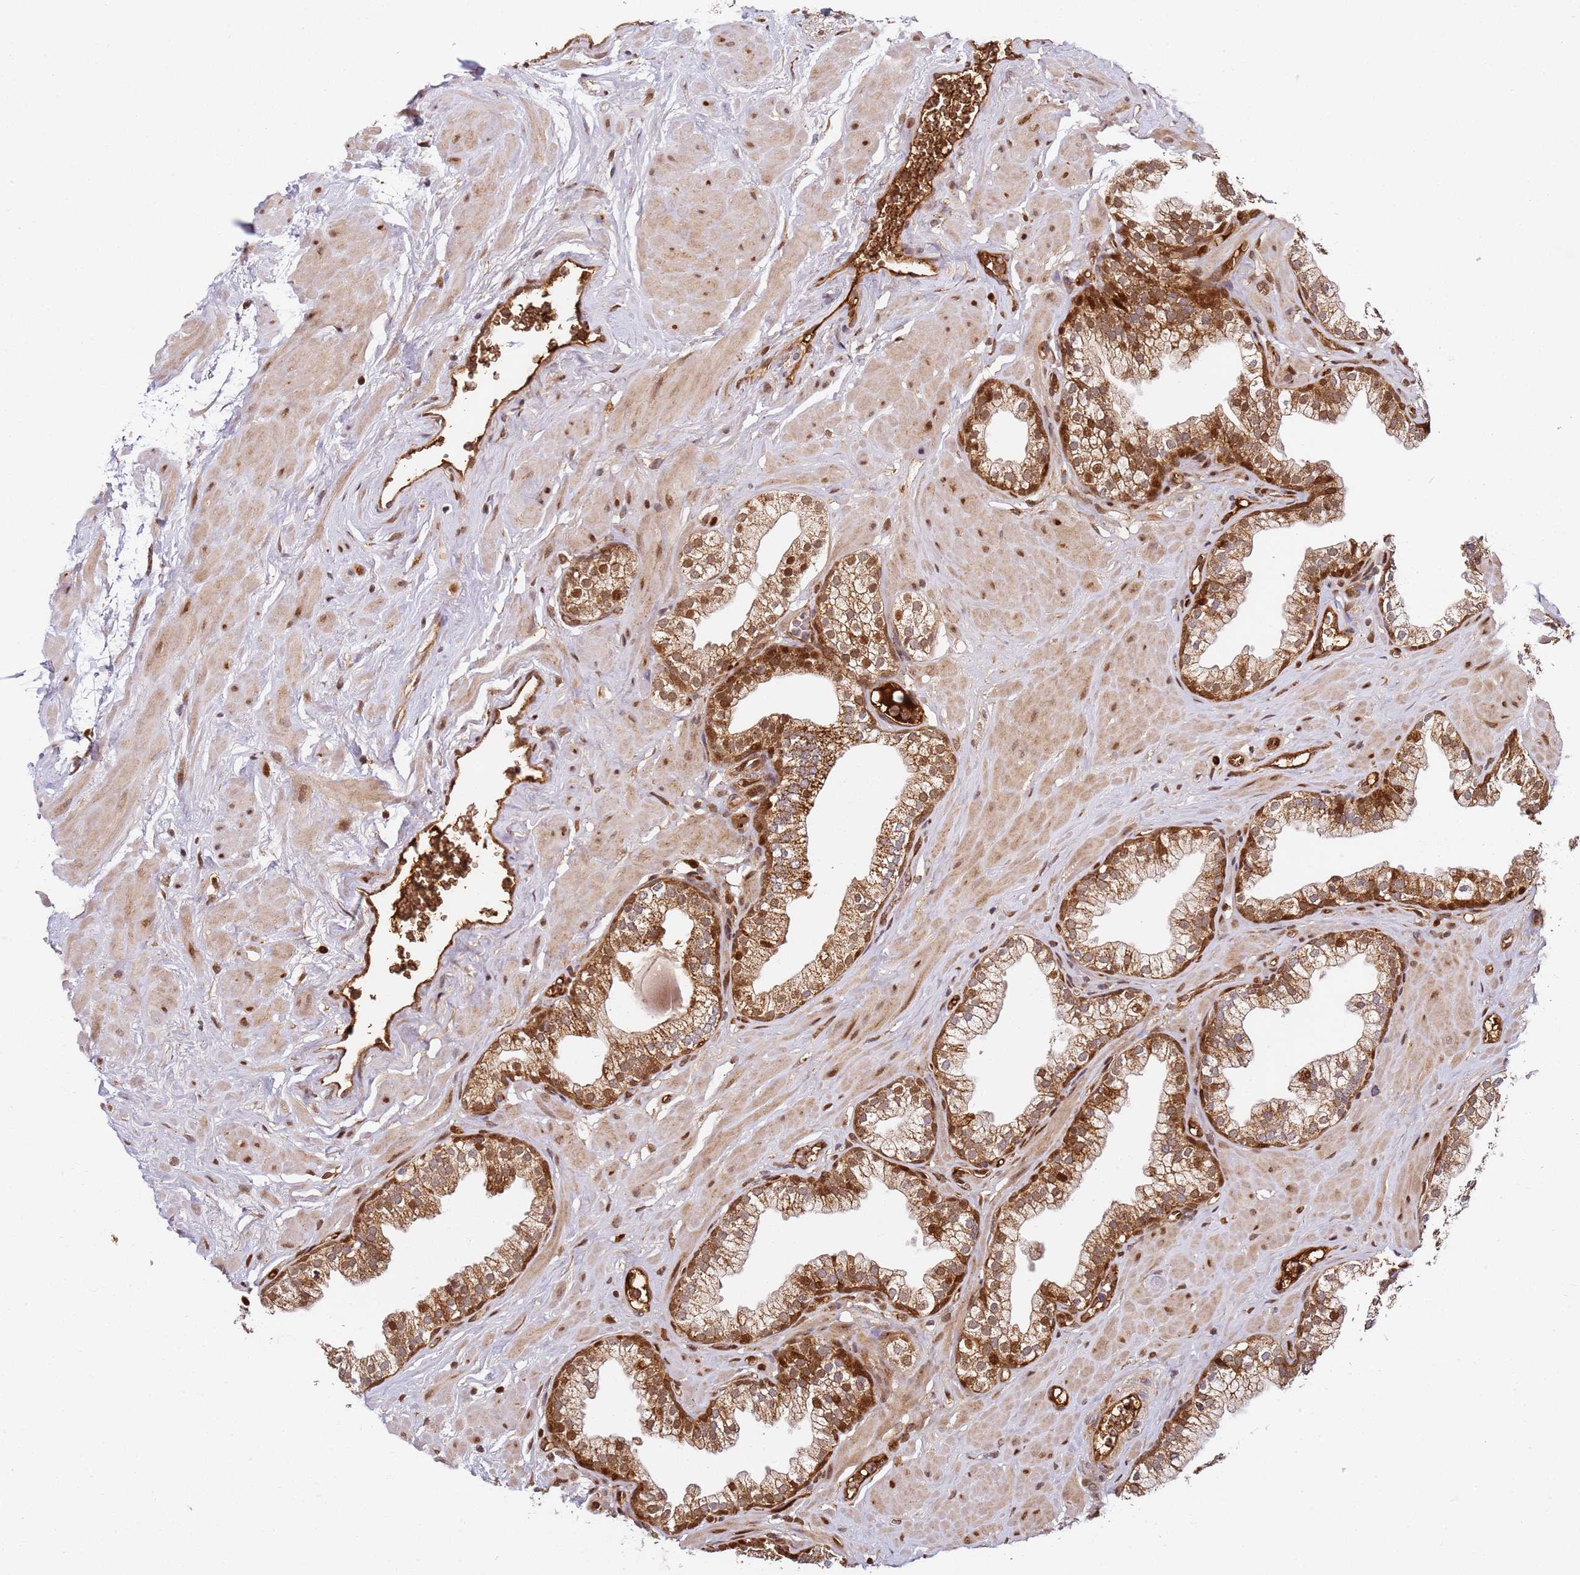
{"staining": {"intensity": "moderate", "quantity": ">75%", "location": "cytoplasmic/membranous,nuclear"}, "tissue": "prostate", "cell_type": "Glandular cells", "image_type": "normal", "snomed": [{"axis": "morphology", "description": "Normal tissue, NOS"}, {"axis": "morphology", "description": "Urothelial carcinoma, Low grade"}, {"axis": "topography", "description": "Urinary bladder"}, {"axis": "topography", "description": "Prostate"}], "caption": "Unremarkable prostate shows moderate cytoplasmic/membranous,nuclear positivity in about >75% of glandular cells, visualized by immunohistochemistry. Nuclei are stained in blue.", "gene": "SMOX", "patient": {"sex": "male", "age": 60}}